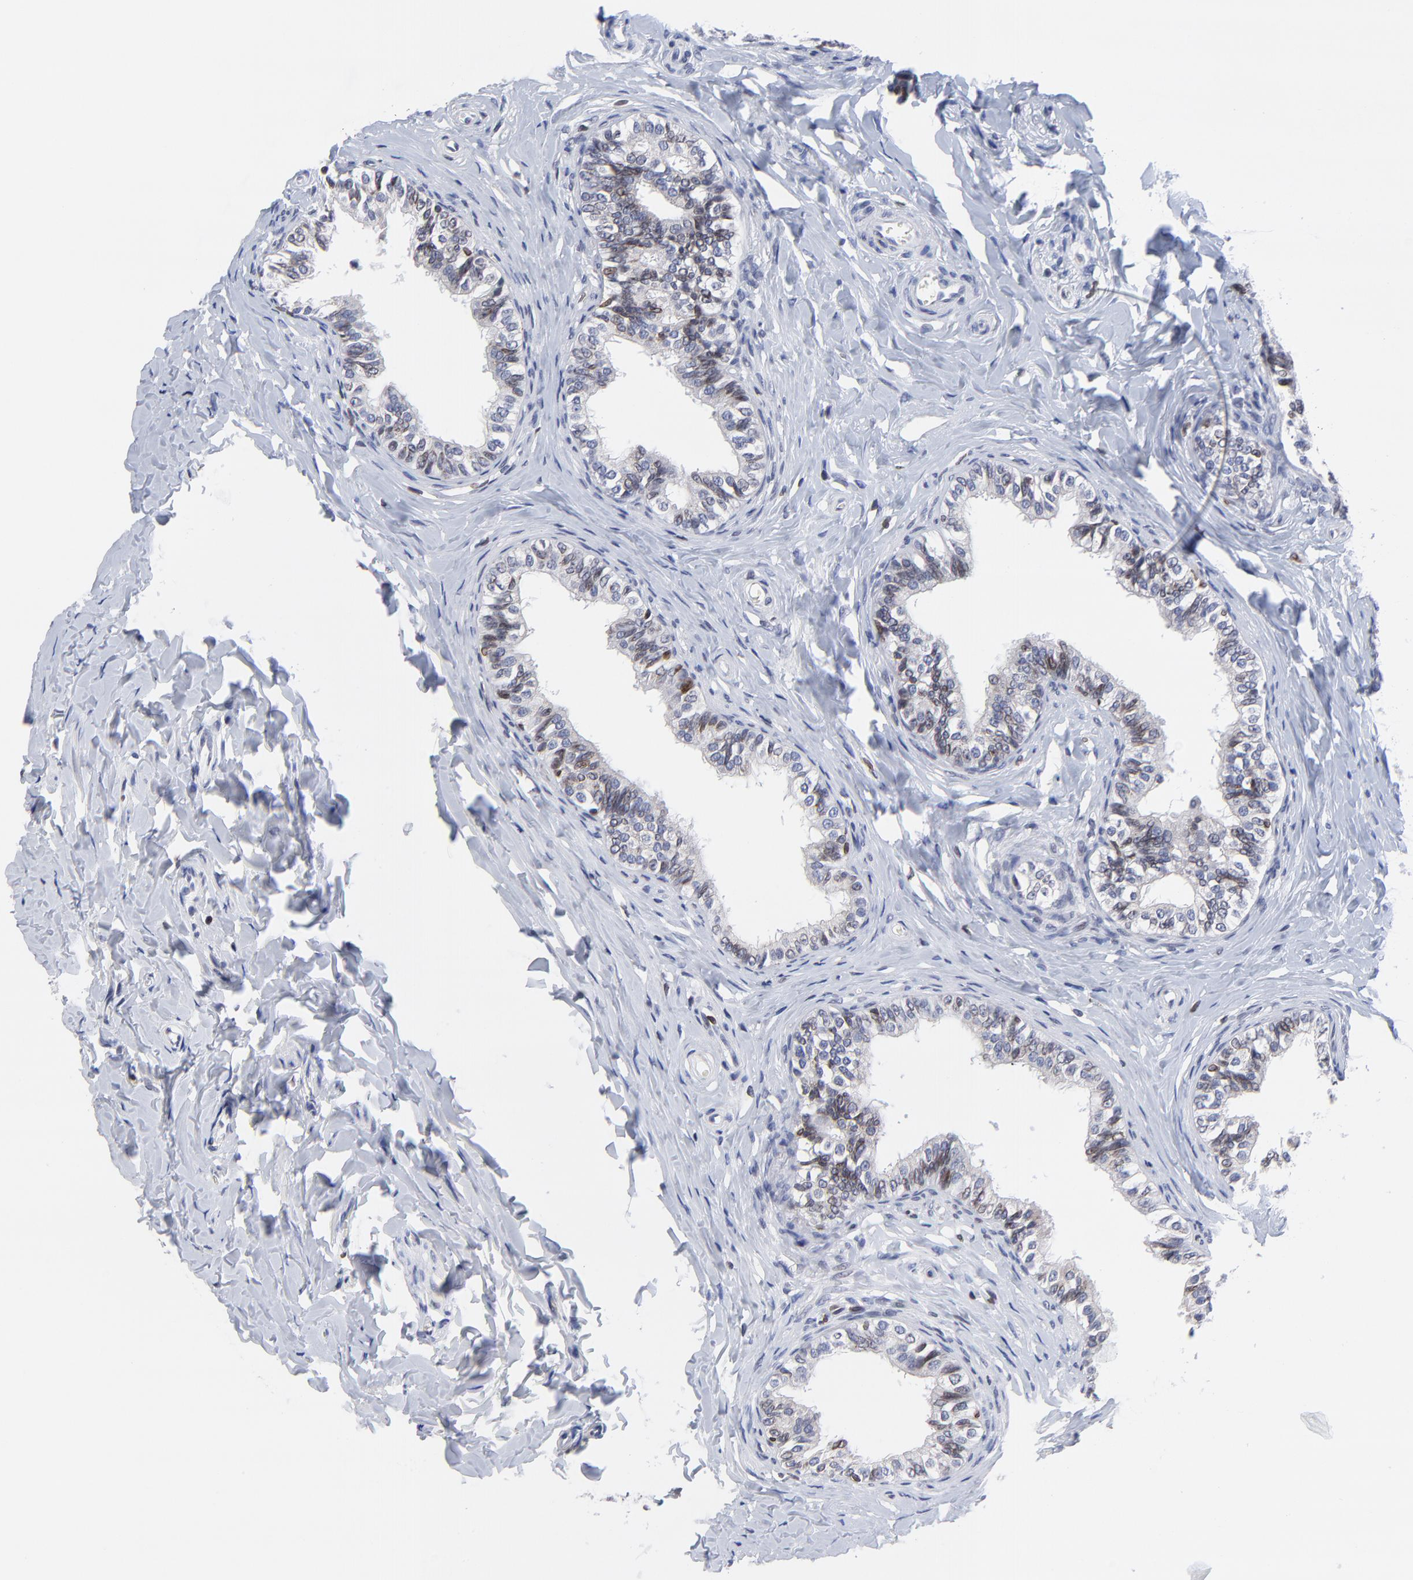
{"staining": {"intensity": "moderate", "quantity": ">75%", "location": "cytoplasmic/membranous,nuclear"}, "tissue": "epididymis", "cell_type": "Glandular cells", "image_type": "normal", "snomed": [{"axis": "morphology", "description": "Normal tissue, NOS"}, {"axis": "topography", "description": "Soft tissue"}, {"axis": "topography", "description": "Epididymis"}], "caption": "Immunohistochemistry staining of unremarkable epididymis, which shows medium levels of moderate cytoplasmic/membranous,nuclear positivity in about >75% of glandular cells indicating moderate cytoplasmic/membranous,nuclear protein staining. The staining was performed using DAB (brown) for protein detection and nuclei were counterstained in hematoxylin (blue).", "gene": "THAP7", "patient": {"sex": "male", "age": 26}}